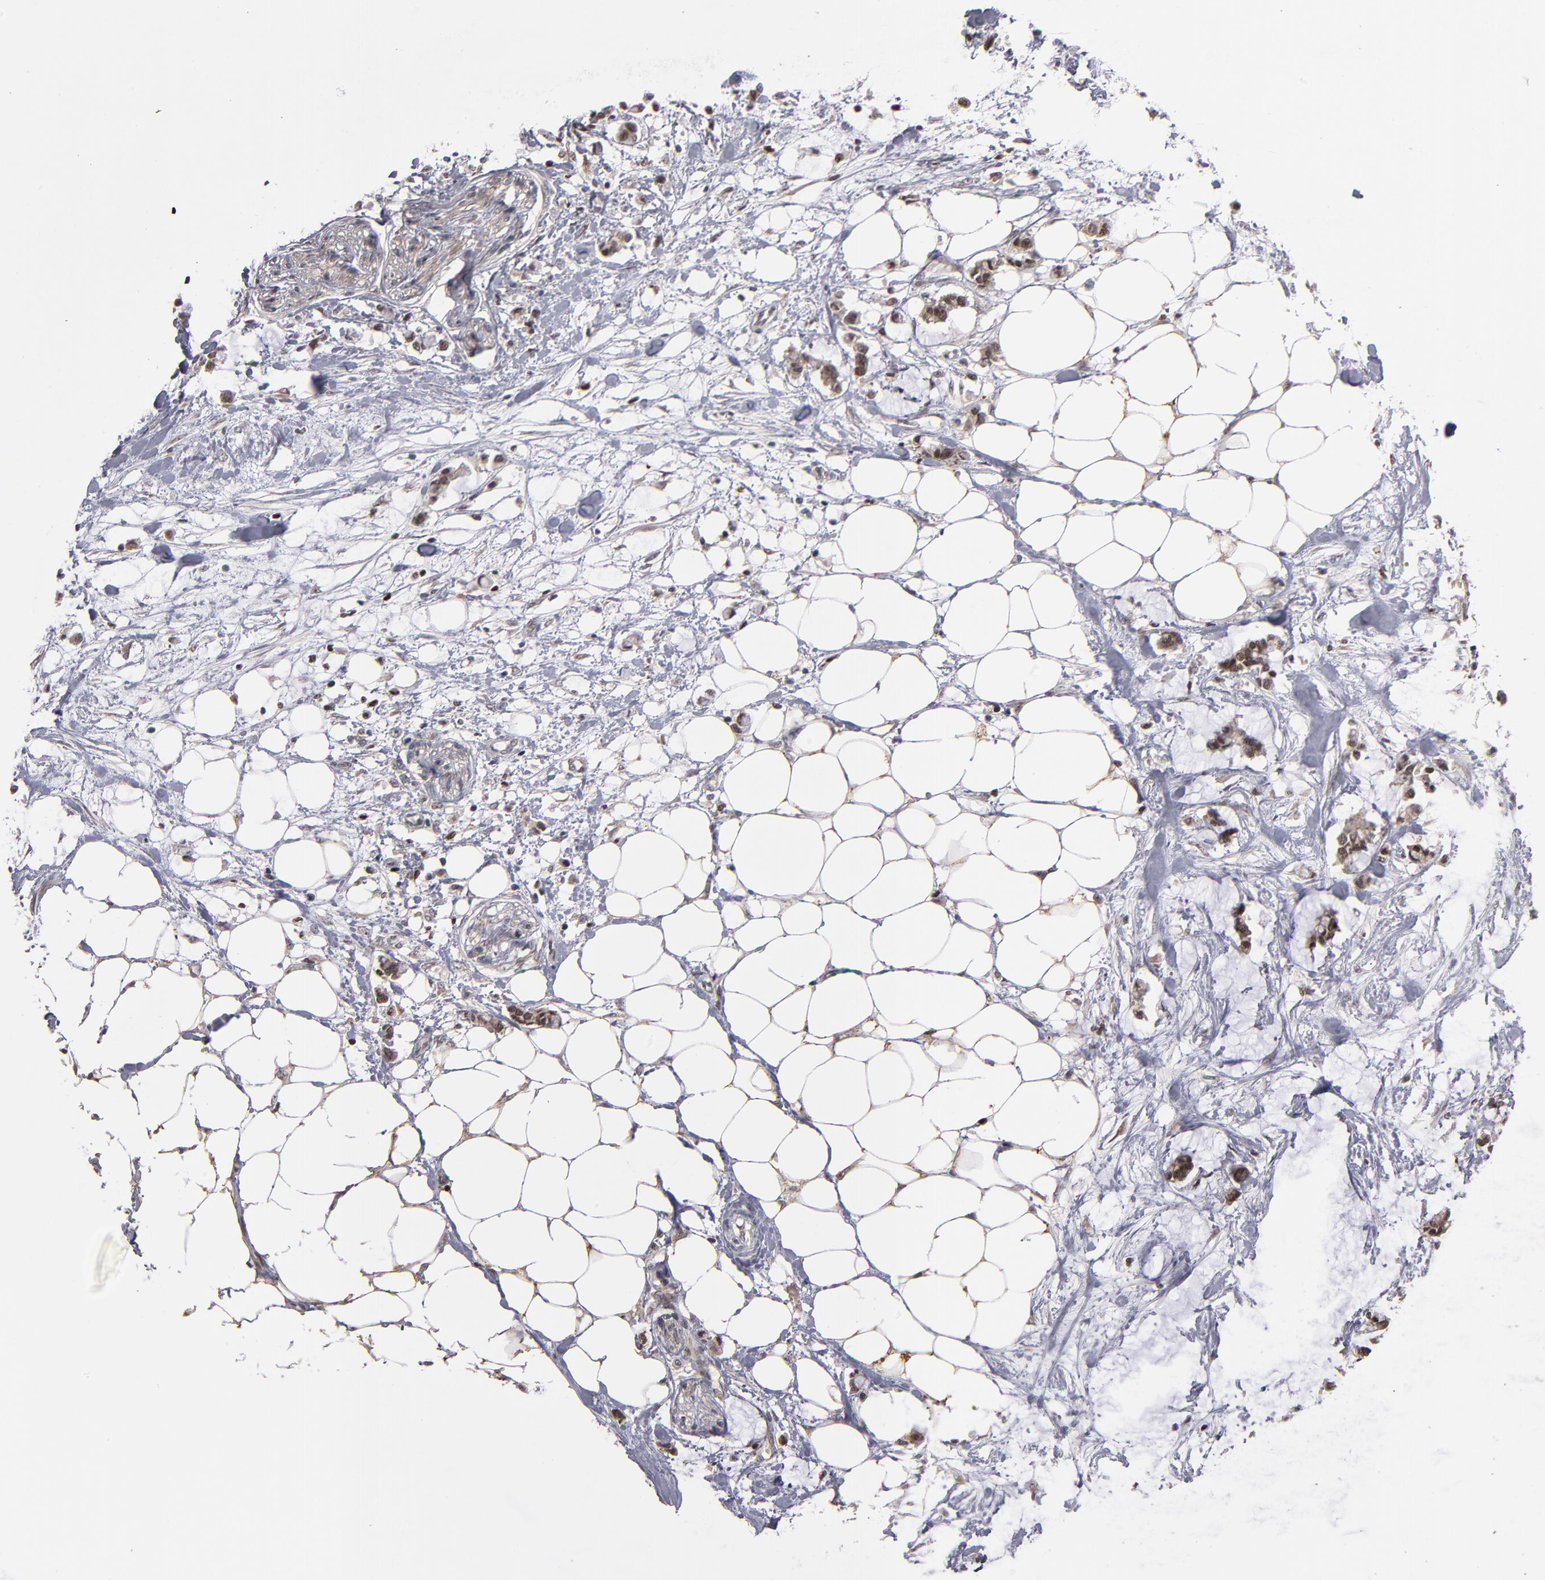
{"staining": {"intensity": "weak", "quantity": ">75%", "location": "nuclear"}, "tissue": "colorectal cancer", "cell_type": "Tumor cells", "image_type": "cancer", "snomed": [{"axis": "morphology", "description": "Normal tissue, NOS"}, {"axis": "morphology", "description": "Adenocarcinoma, NOS"}, {"axis": "topography", "description": "Colon"}, {"axis": "topography", "description": "Peripheral nerve tissue"}], "caption": "Immunohistochemistry photomicrograph of neoplastic tissue: human colorectal cancer (adenocarcinoma) stained using immunohistochemistry reveals low levels of weak protein expression localized specifically in the nuclear of tumor cells, appearing as a nuclear brown color.", "gene": "KDM6A", "patient": {"sex": "male", "age": 14}}